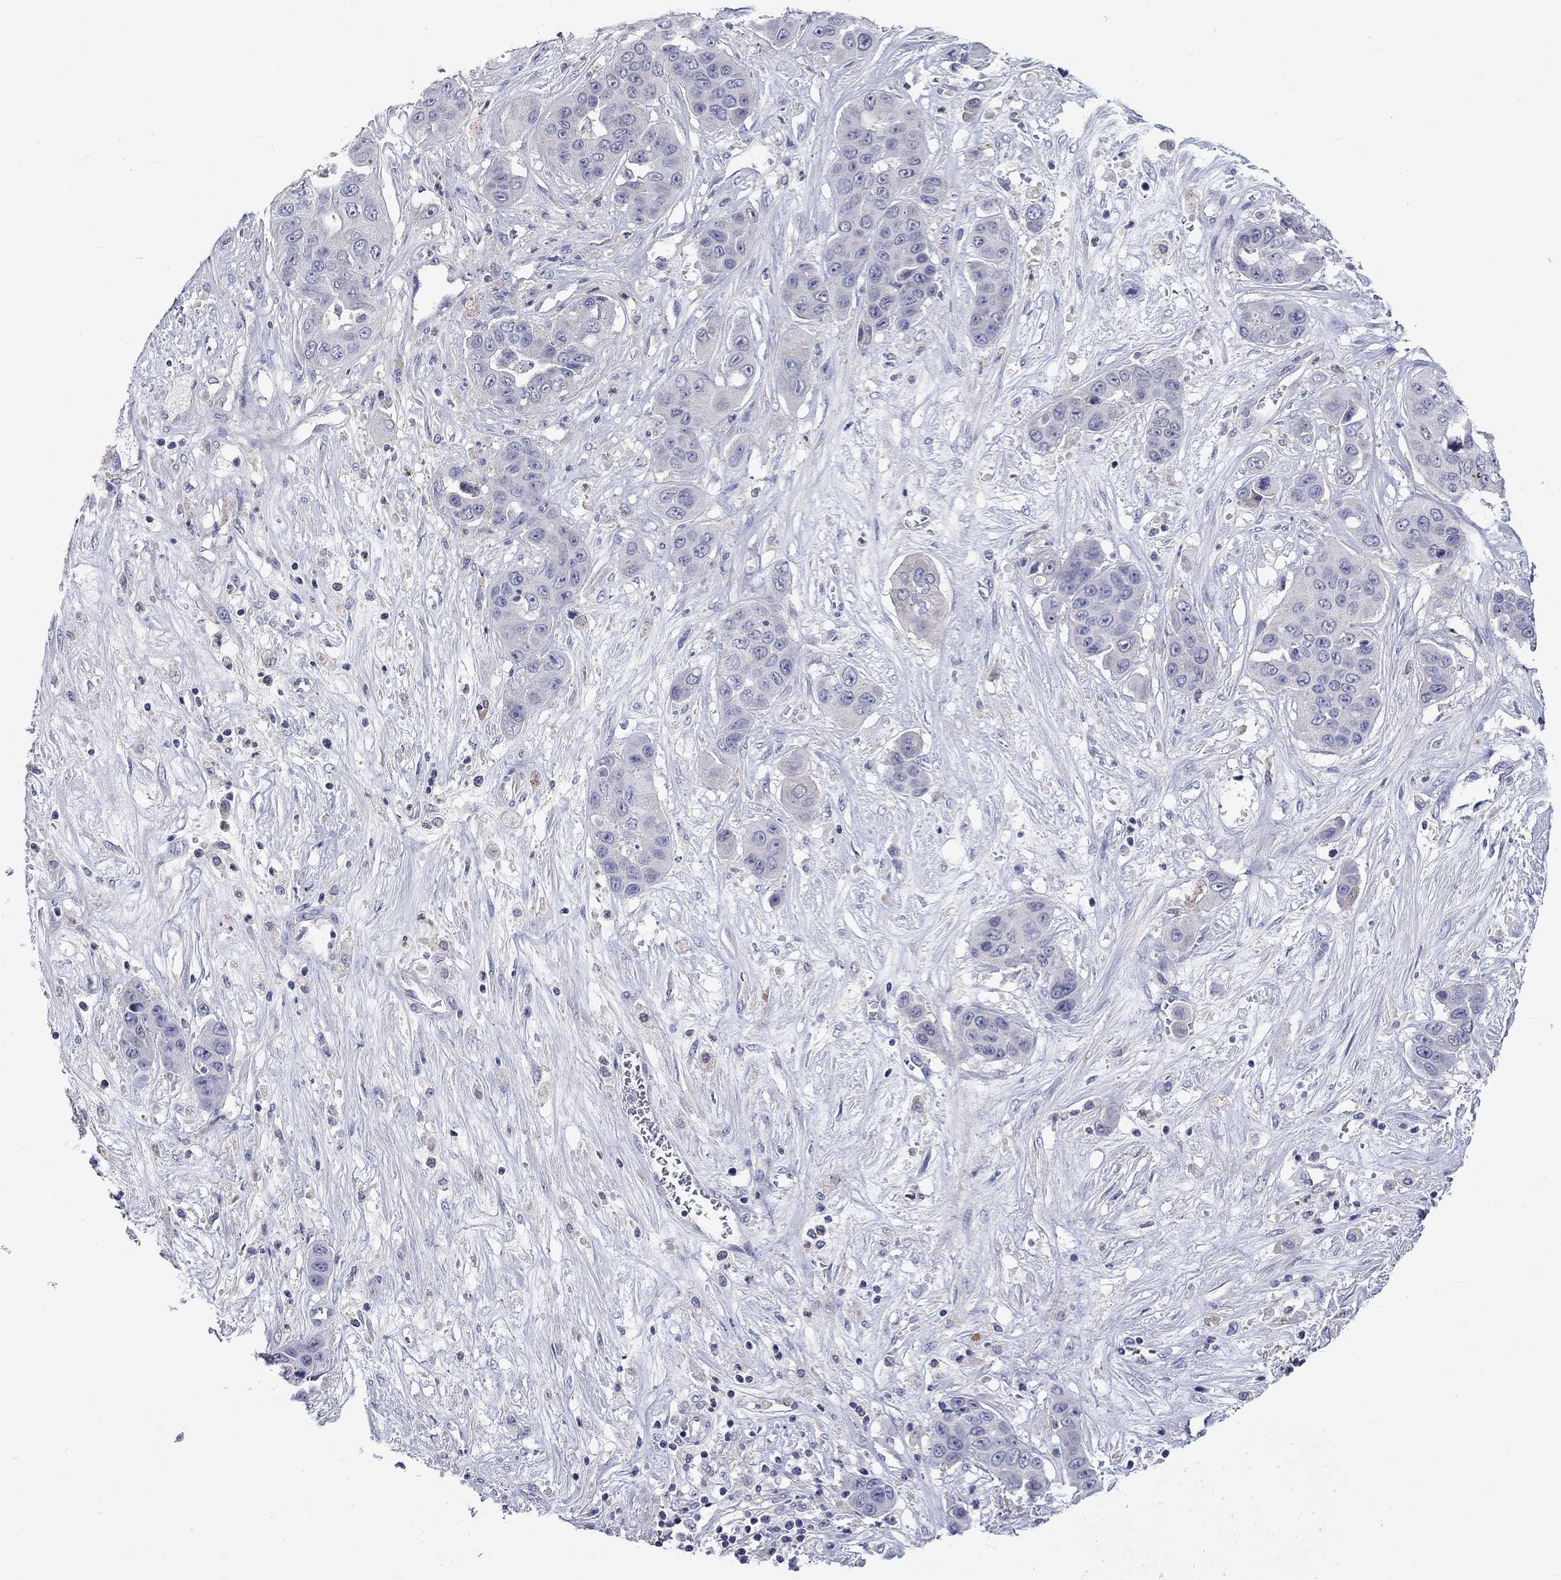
{"staining": {"intensity": "negative", "quantity": "none", "location": "none"}, "tissue": "liver cancer", "cell_type": "Tumor cells", "image_type": "cancer", "snomed": [{"axis": "morphology", "description": "Cholangiocarcinoma"}, {"axis": "topography", "description": "Liver"}], "caption": "Tumor cells are negative for protein expression in human cholangiocarcinoma (liver). (DAB (3,3'-diaminobenzidine) immunohistochemistry (IHC) with hematoxylin counter stain).", "gene": "LRFN4", "patient": {"sex": "female", "age": 52}}